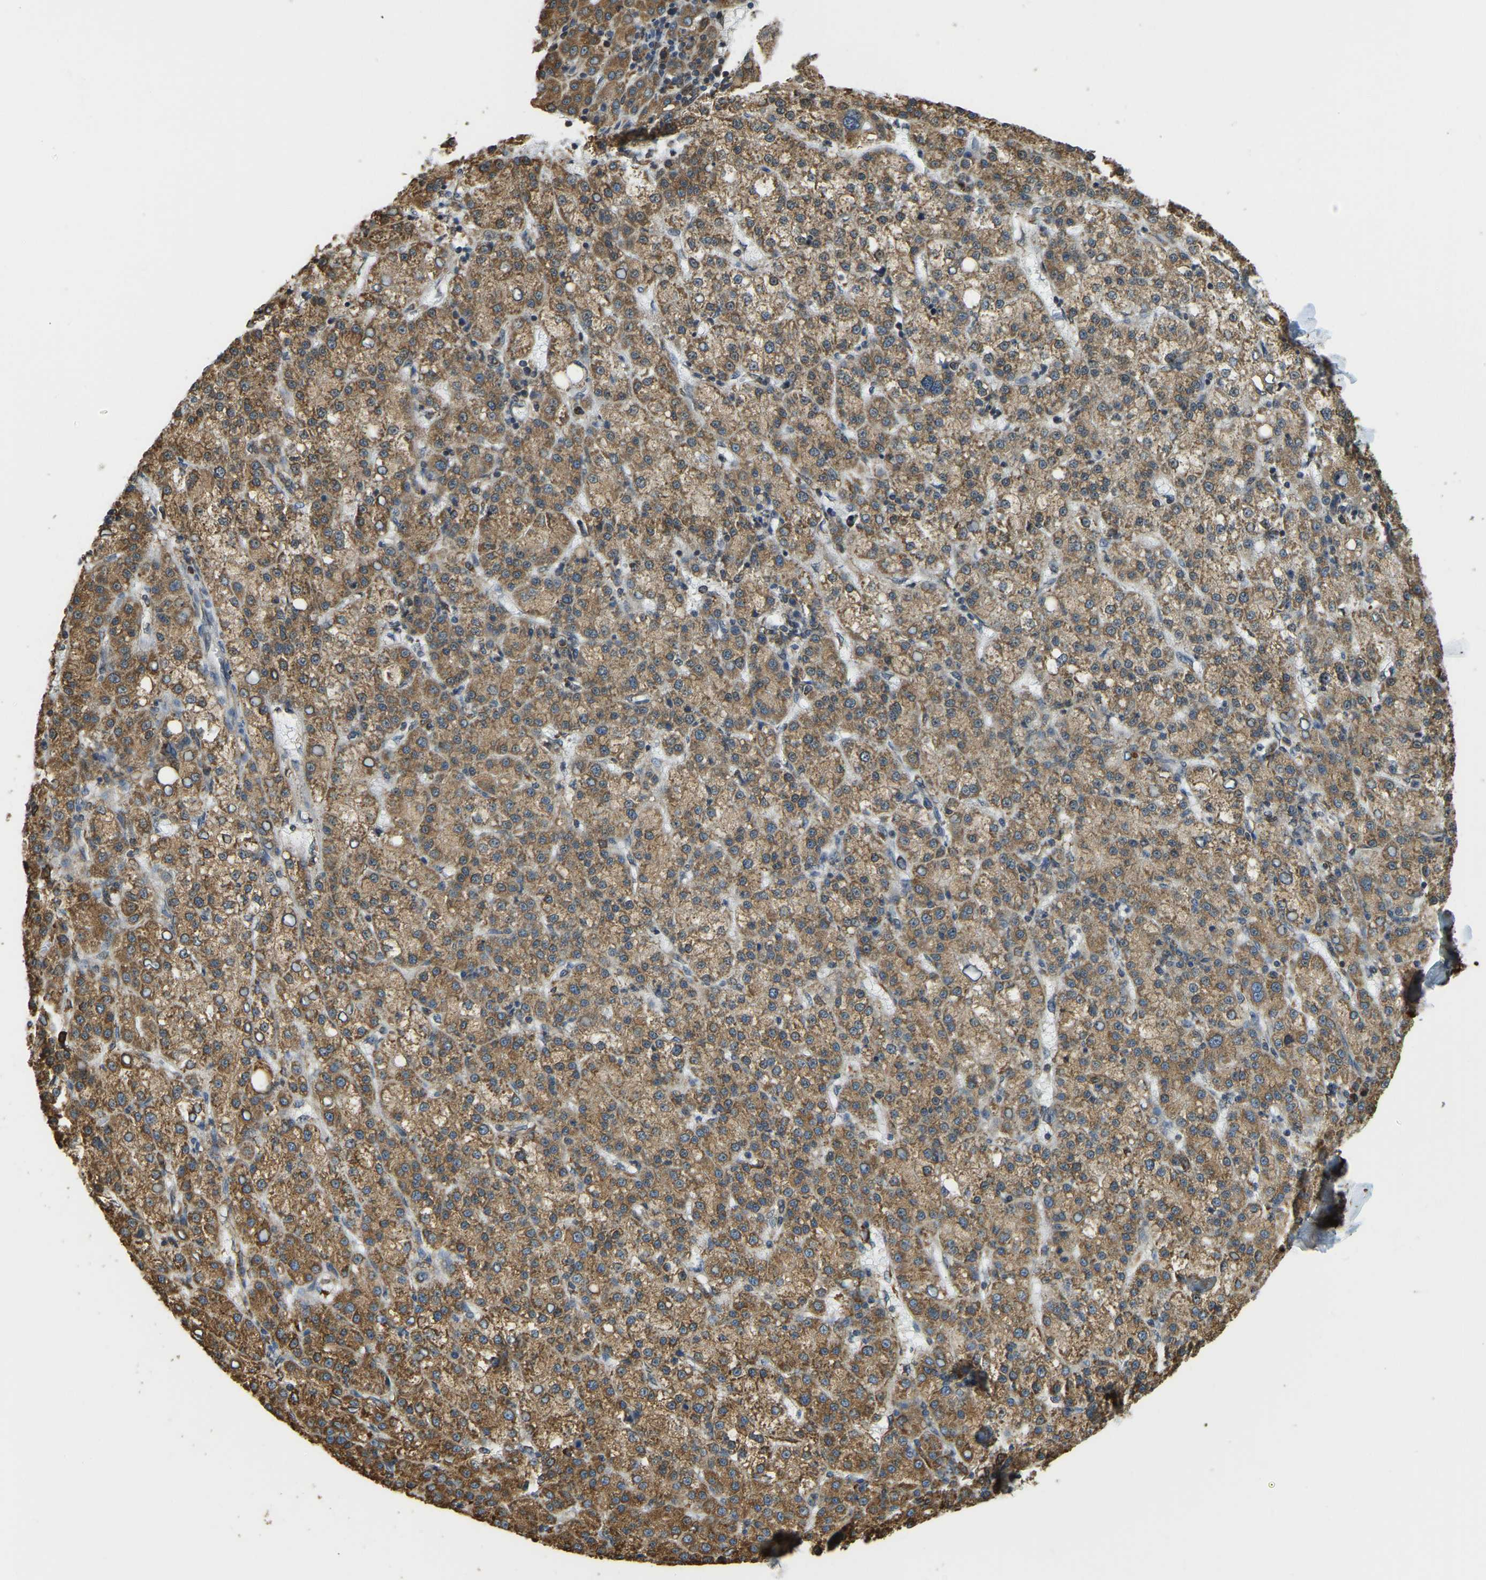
{"staining": {"intensity": "moderate", "quantity": ">75%", "location": "cytoplasmic/membranous"}, "tissue": "liver cancer", "cell_type": "Tumor cells", "image_type": "cancer", "snomed": [{"axis": "morphology", "description": "Carcinoma, Hepatocellular, NOS"}, {"axis": "topography", "description": "Liver"}], "caption": "Immunohistochemical staining of human liver cancer shows medium levels of moderate cytoplasmic/membranous protein expression in approximately >75% of tumor cells.", "gene": "RNF115", "patient": {"sex": "female", "age": 58}}